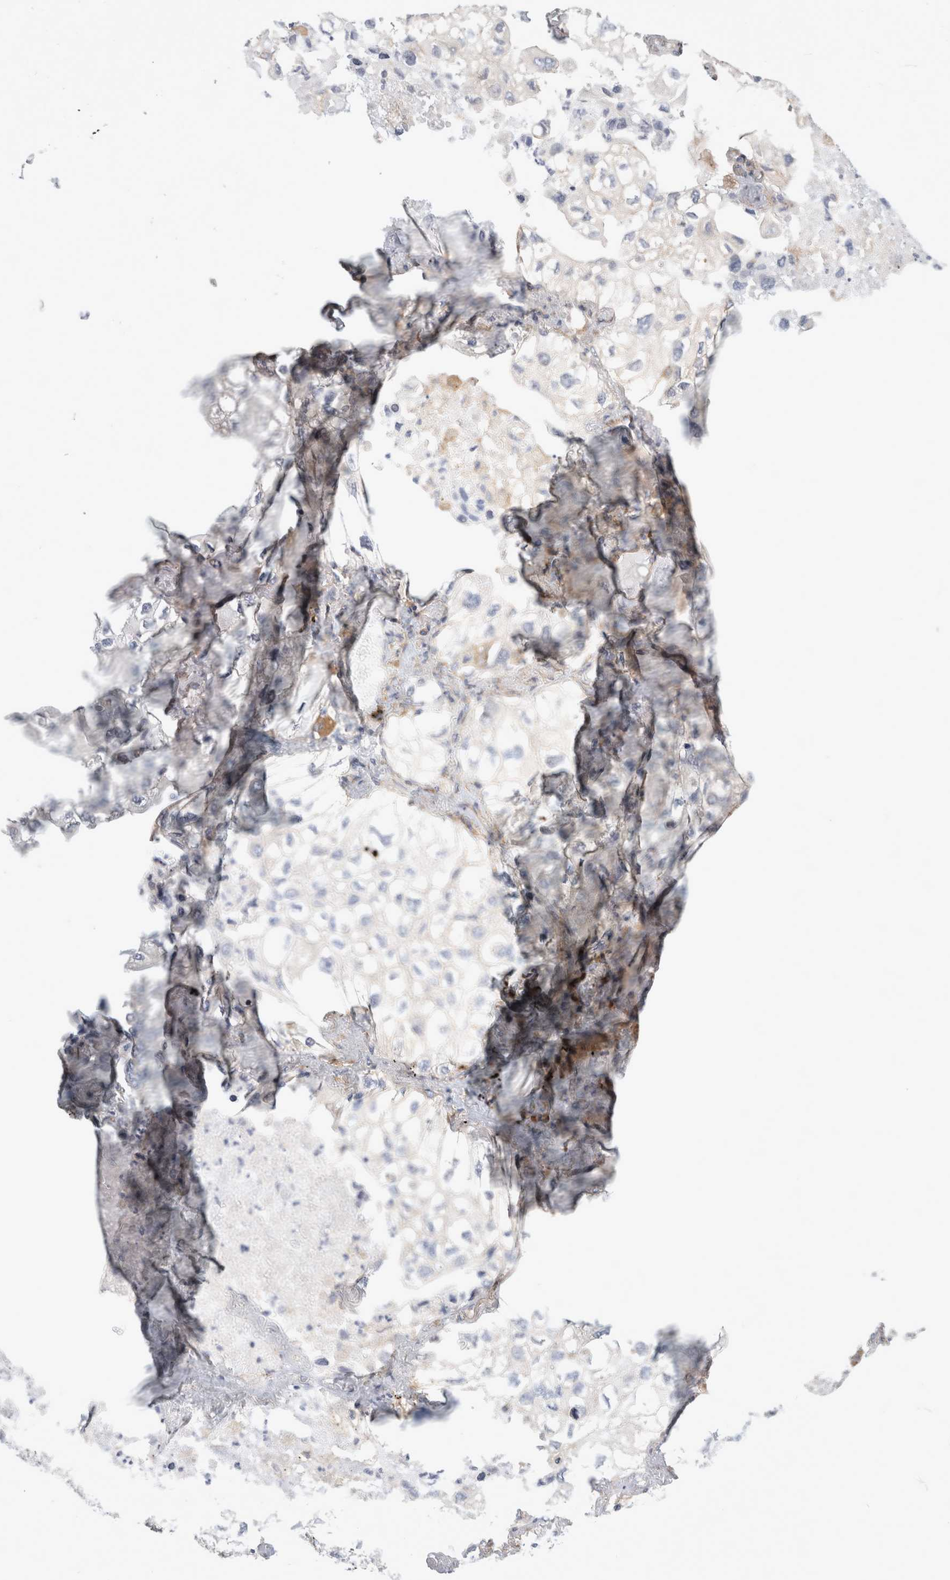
{"staining": {"intensity": "negative", "quantity": "none", "location": "none"}, "tissue": "lung cancer", "cell_type": "Tumor cells", "image_type": "cancer", "snomed": [{"axis": "morphology", "description": "Adenocarcinoma, NOS"}, {"axis": "topography", "description": "Lung"}], "caption": "This micrograph is of lung cancer stained with immunohistochemistry to label a protein in brown with the nuclei are counter-stained blue. There is no staining in tumor cells.", "gene": "CDCA7L", "patient": {"sex": "male", "age": 63}}